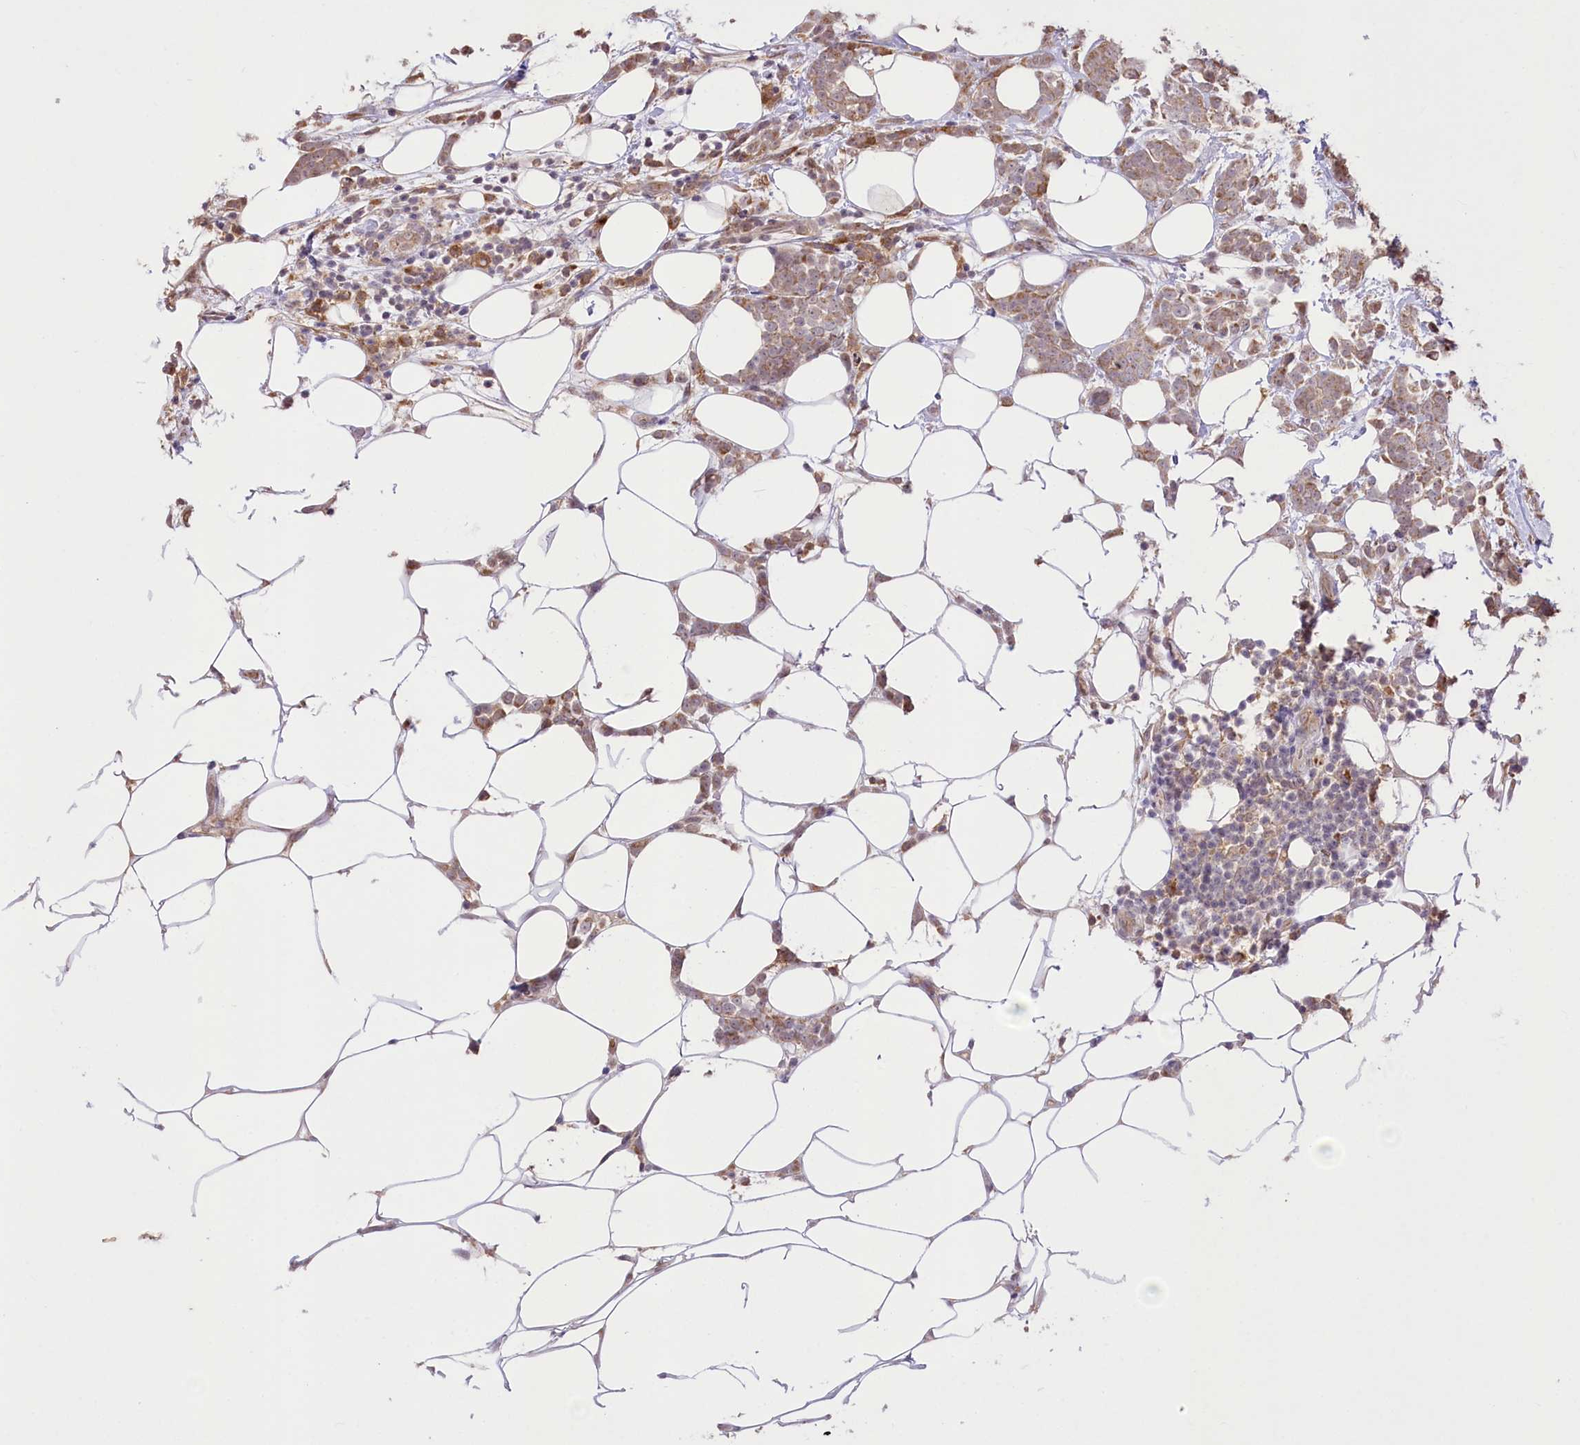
{"staining": {"intensity": "moderate", "quantity": ">75%", "location": "cytoplasmic/membranous"}, "tissue": "breast cancer", "cell_type": "Tumor cells", "image_type": "cancer", "snomed": [{"axis": "morphology", "description": "Lobular carcinoma"}, {"axis": "topography", "description": "Breast"}], "caption": "Breast lobular carcinoma stained with a protein marker demonstrates moderate staining in tumor cells.", "gene": "HELT", "patient": {"sex": "female", "age": 58}}